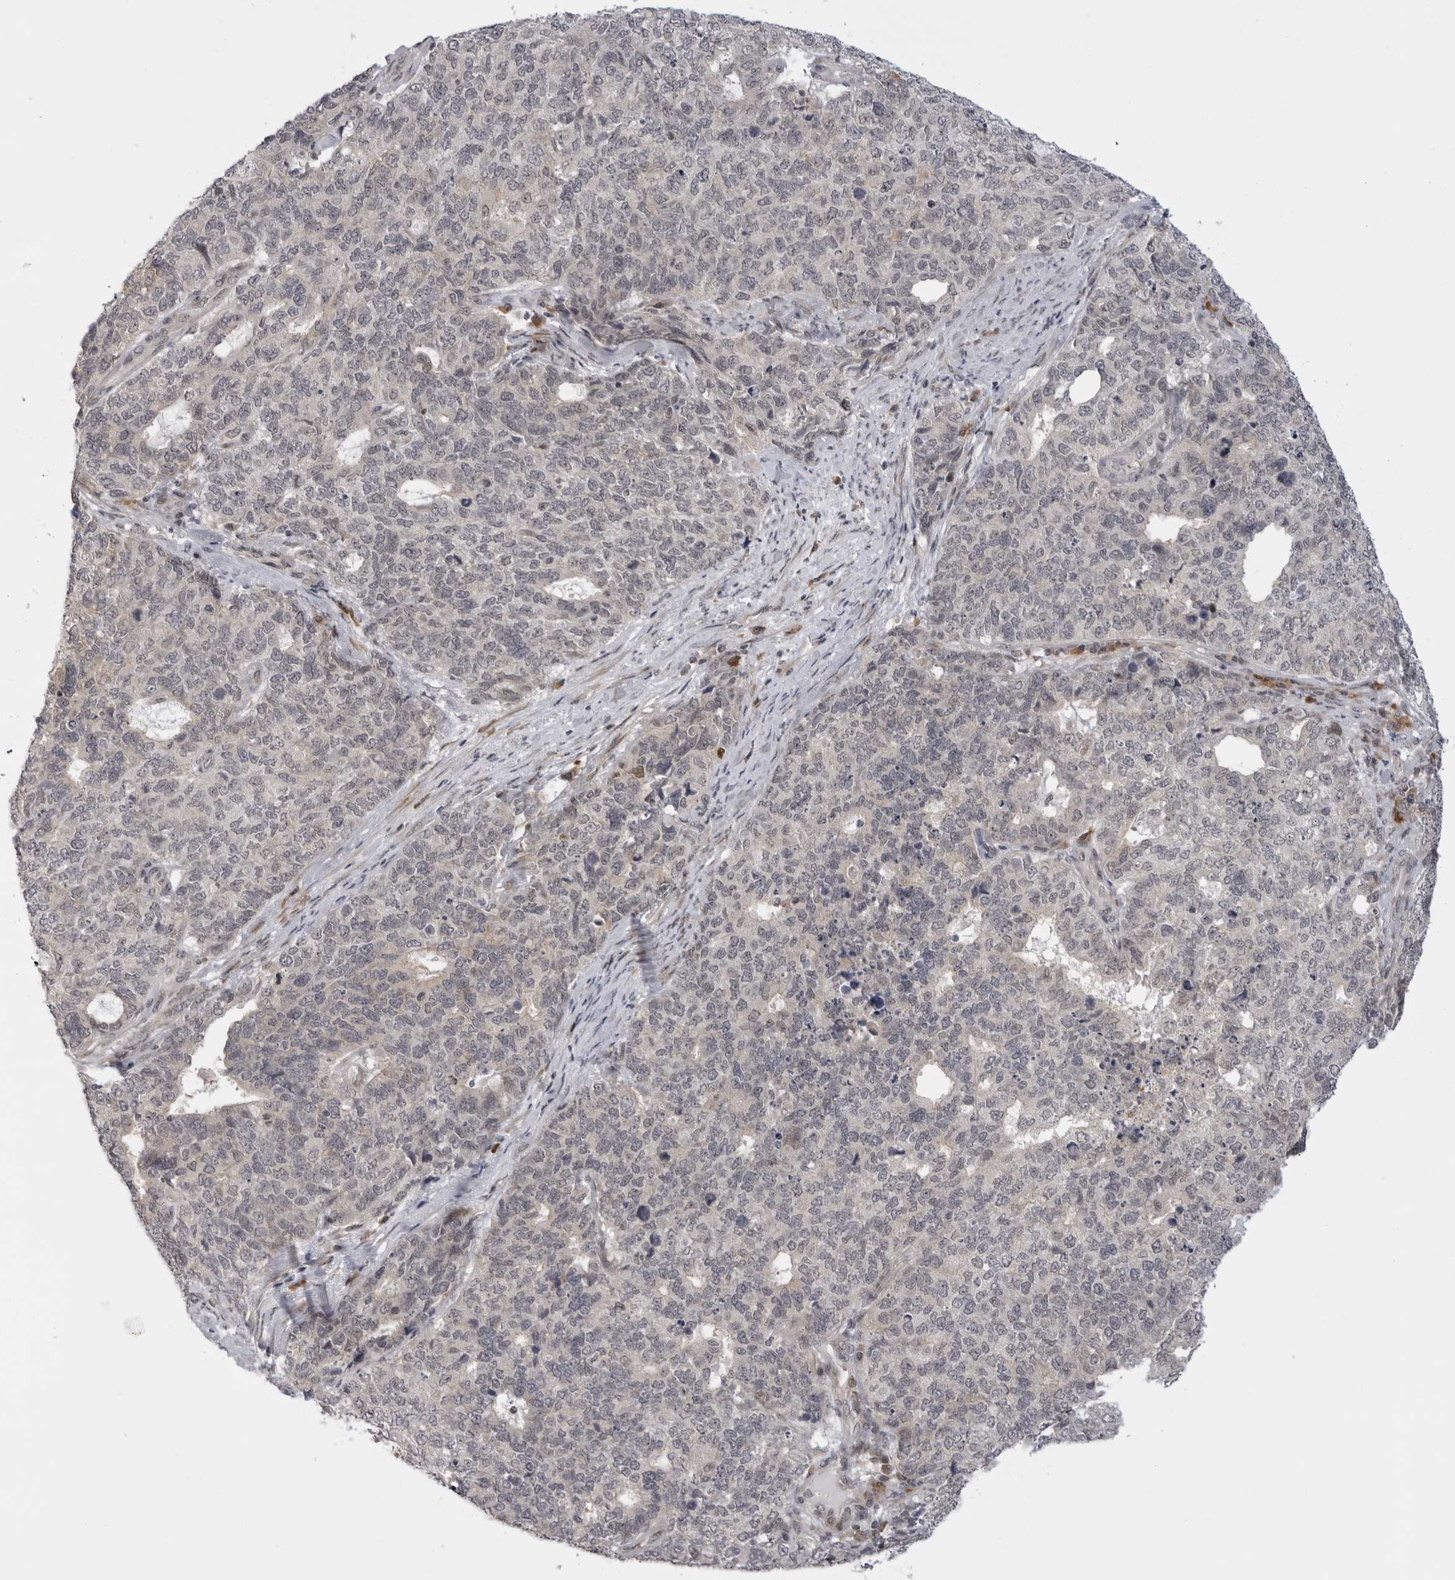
{"staining": {"intensity": "negative", "quantity": "none", "location": "none"}, "tissue": "cervical cancer", "cell_type": "Tumor cells", "image_type": "cancer", "snomed": [{"axis": "morphology", "description": "Squamous cell carcinoma, NOS"}, {"axis": "topography", "description": "Cervix"}], "caption": "Immunohistochemistry of cervical cancer displays no positivity in tumor cells.", "gene": "ALPK2", "patient": {"sex": "female", "age": 63}}